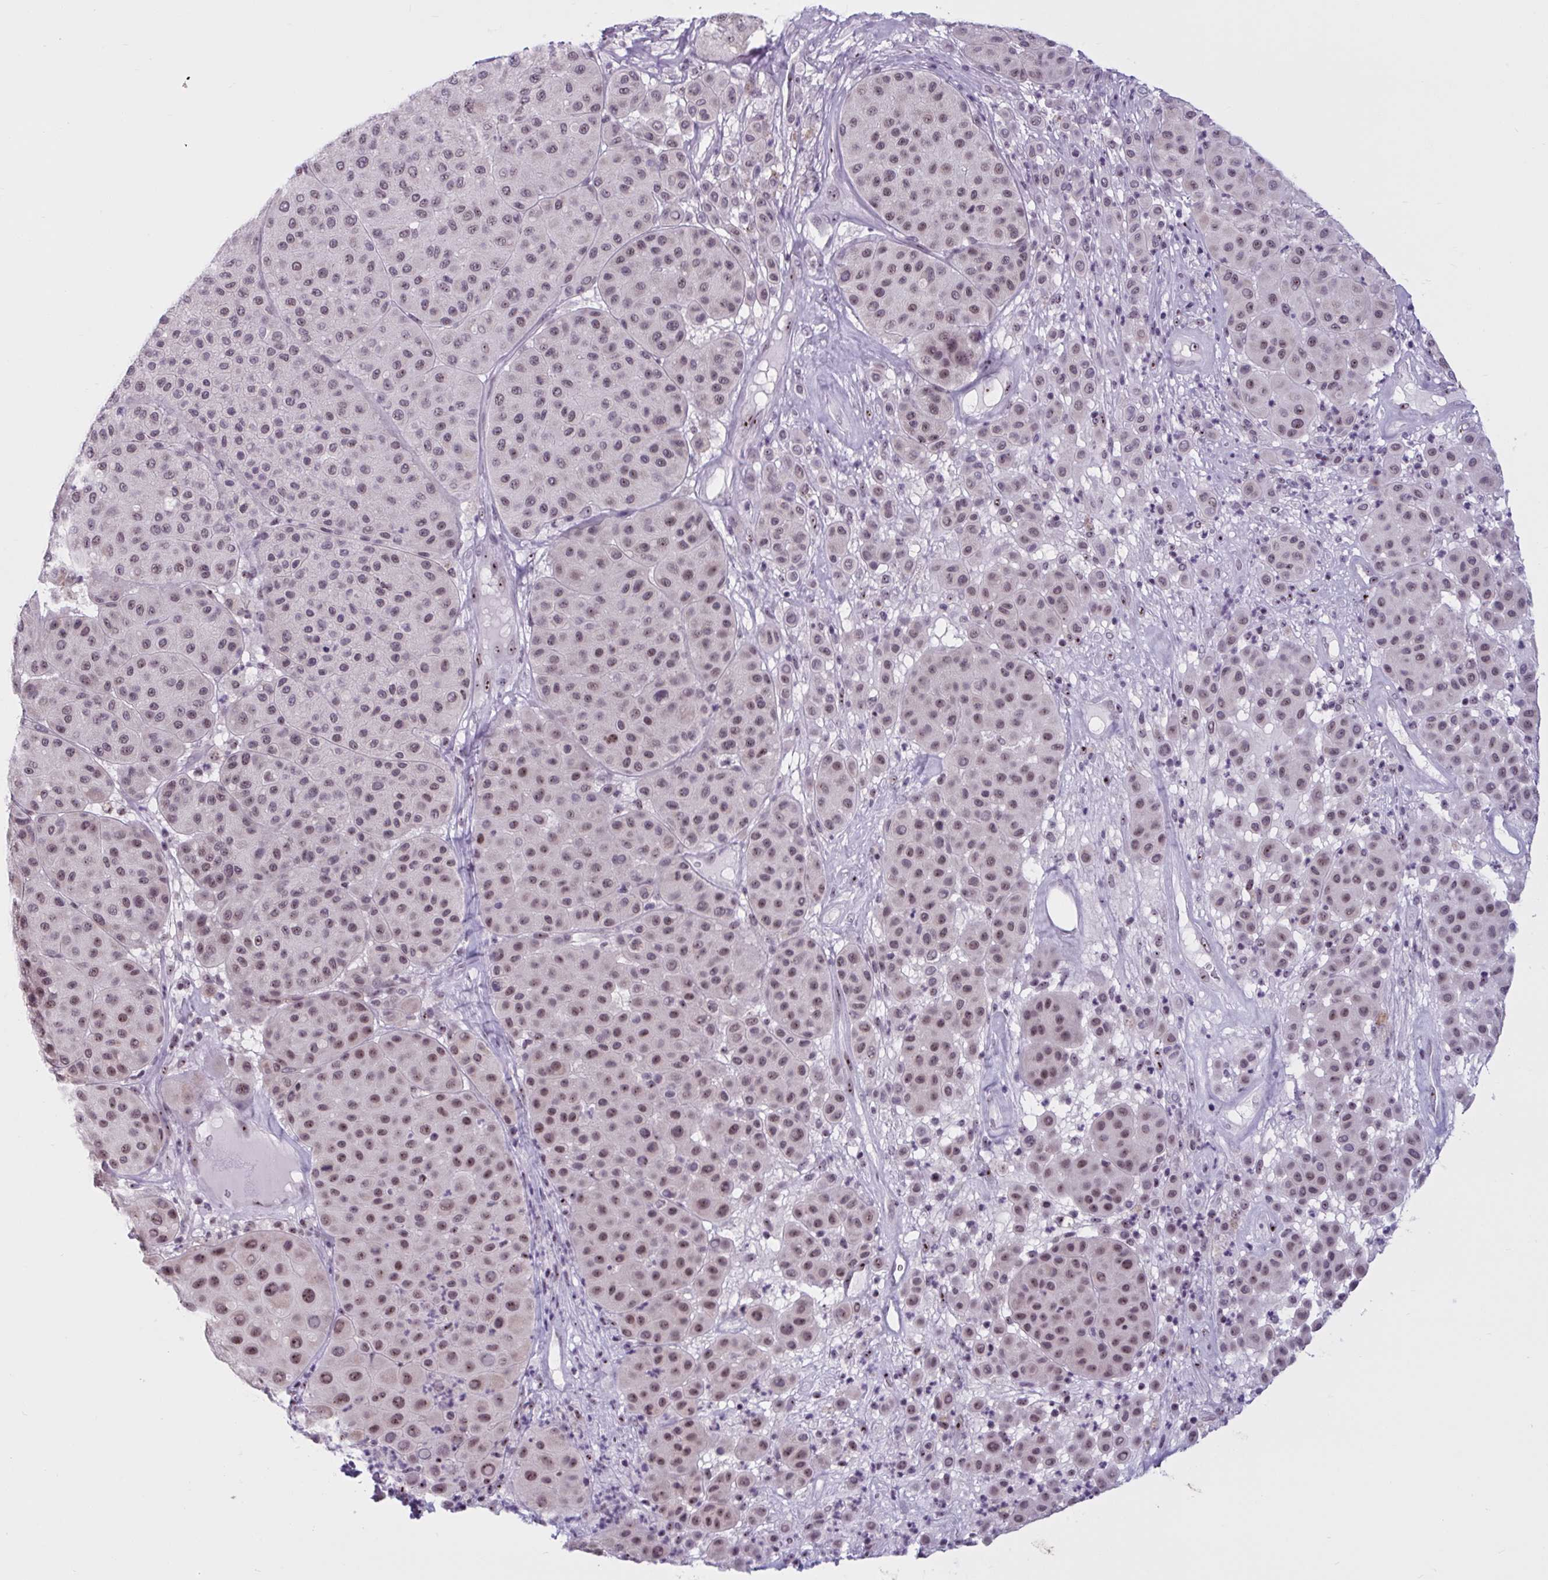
{"staining": {"intensity": "weak", "quantity": ">75%", "location": "nuclear"}, "tissue": "melanoma", "cell_type": "Tumor cells", "image_type": "cancer", "snomed": [{"axis": "morphology", "description": "Malignant melanoma, Metastatic site"}, {"axis": "topography", "description": "Smooth muscle"}], "caption": "A brown stain labels weak nuclear staining of a protein in melanoma tumor cells.", "gene": "TGM6", "patient": {"sex": "male", "age": 41}}